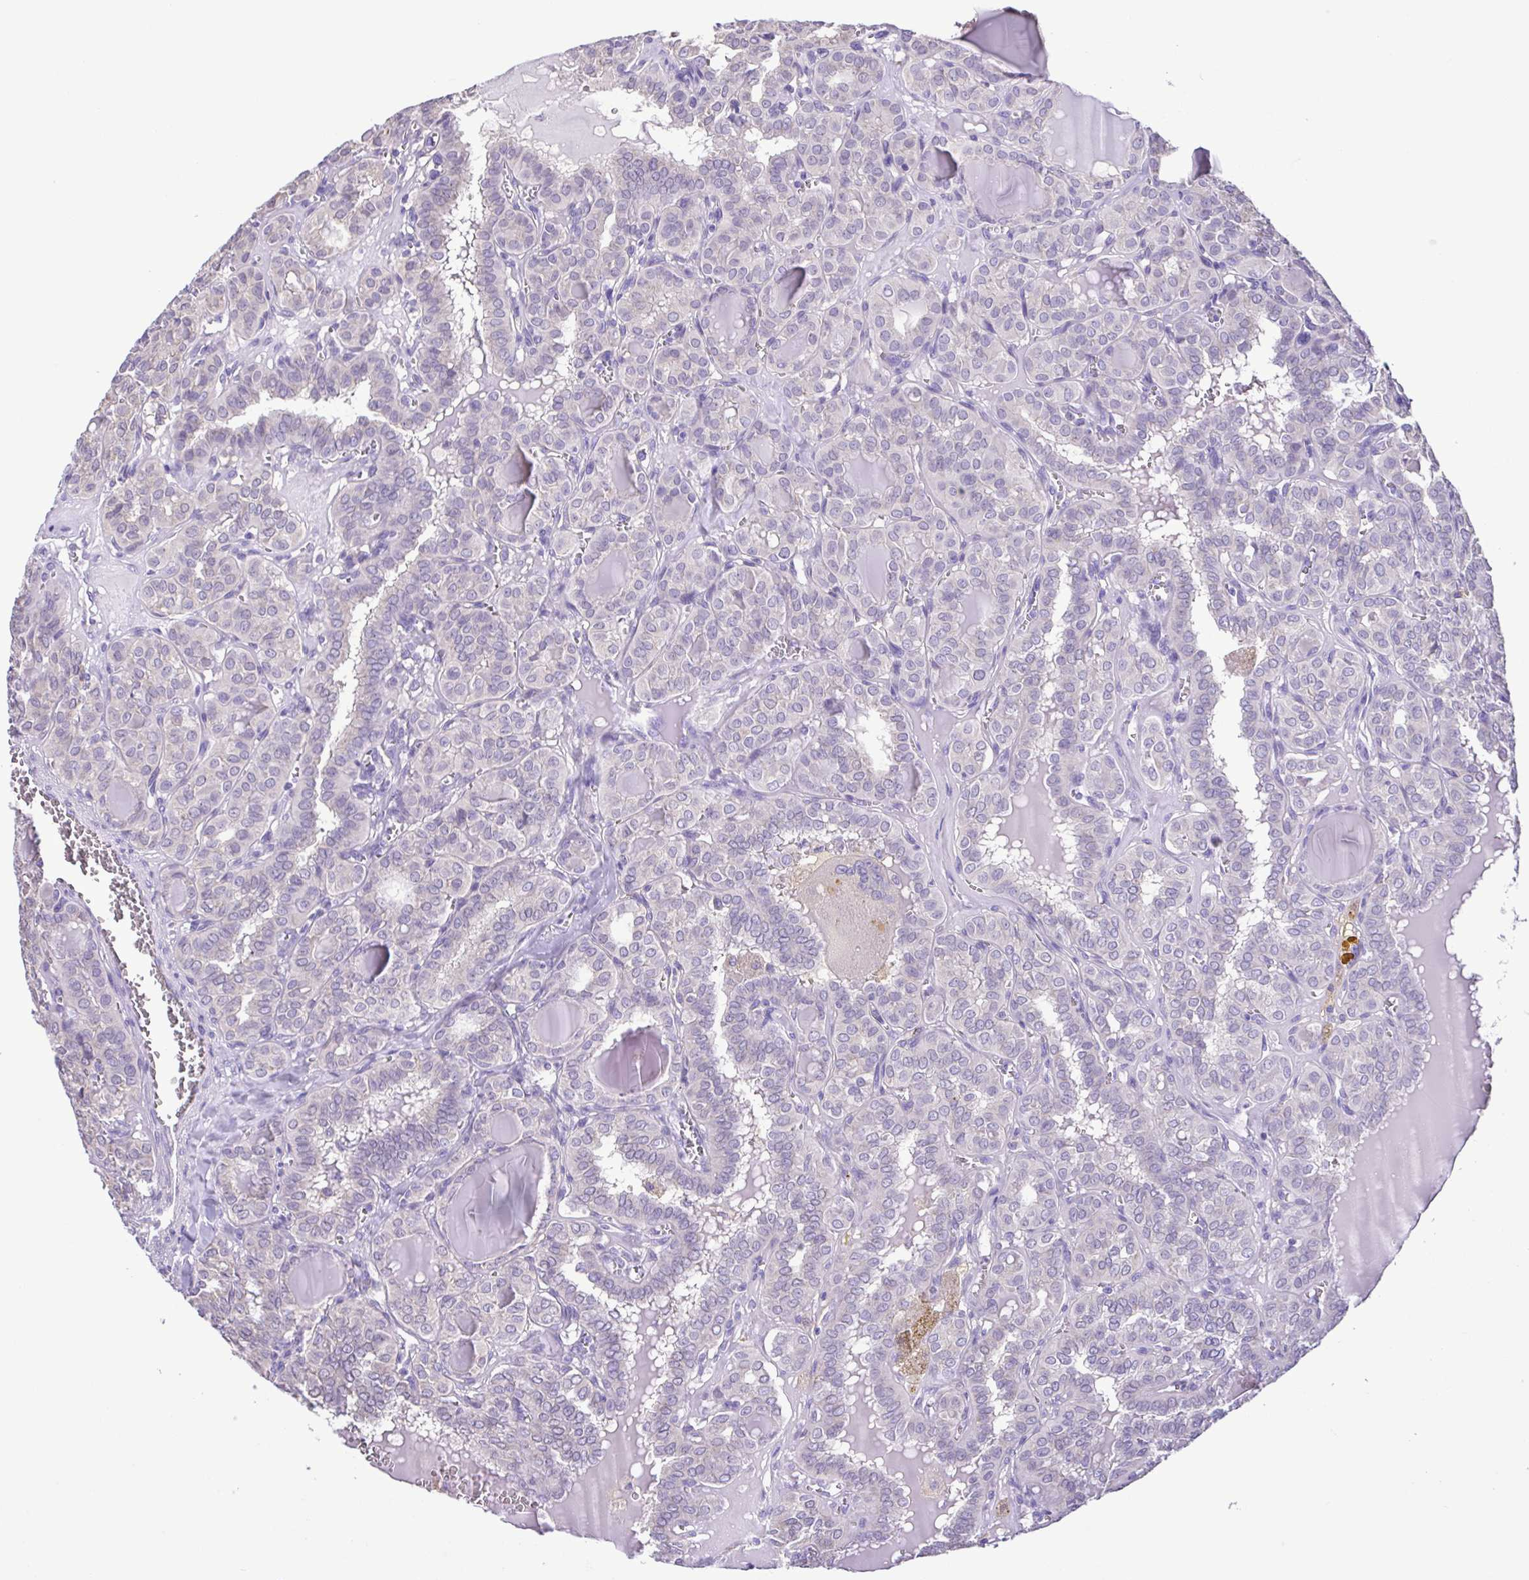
{"staining": {"intensity": "negative", "quantity": "none", "location": "none"}, "tissue": "thyroid cancer", "cell_type": "Tumor cells", "image_type": "cancer", "snomed": [{"axis": "morphology", "description": "Papillary adenocarcinoma, NOS"}, {"axis": "topography", "description": "Thyroid gland"}], "caption": "Tumor cells are negative for protein expression in human thyroid cancer. (Stains: DAB (3,3'-diaminobenzidine) immunohistochemistry (IHC) with hematoxylin counter stain, Microscopy: brightfield microscopy at high magnification).", "gene": "CBY2", "patient": {"sex": "female", "age": 41}}